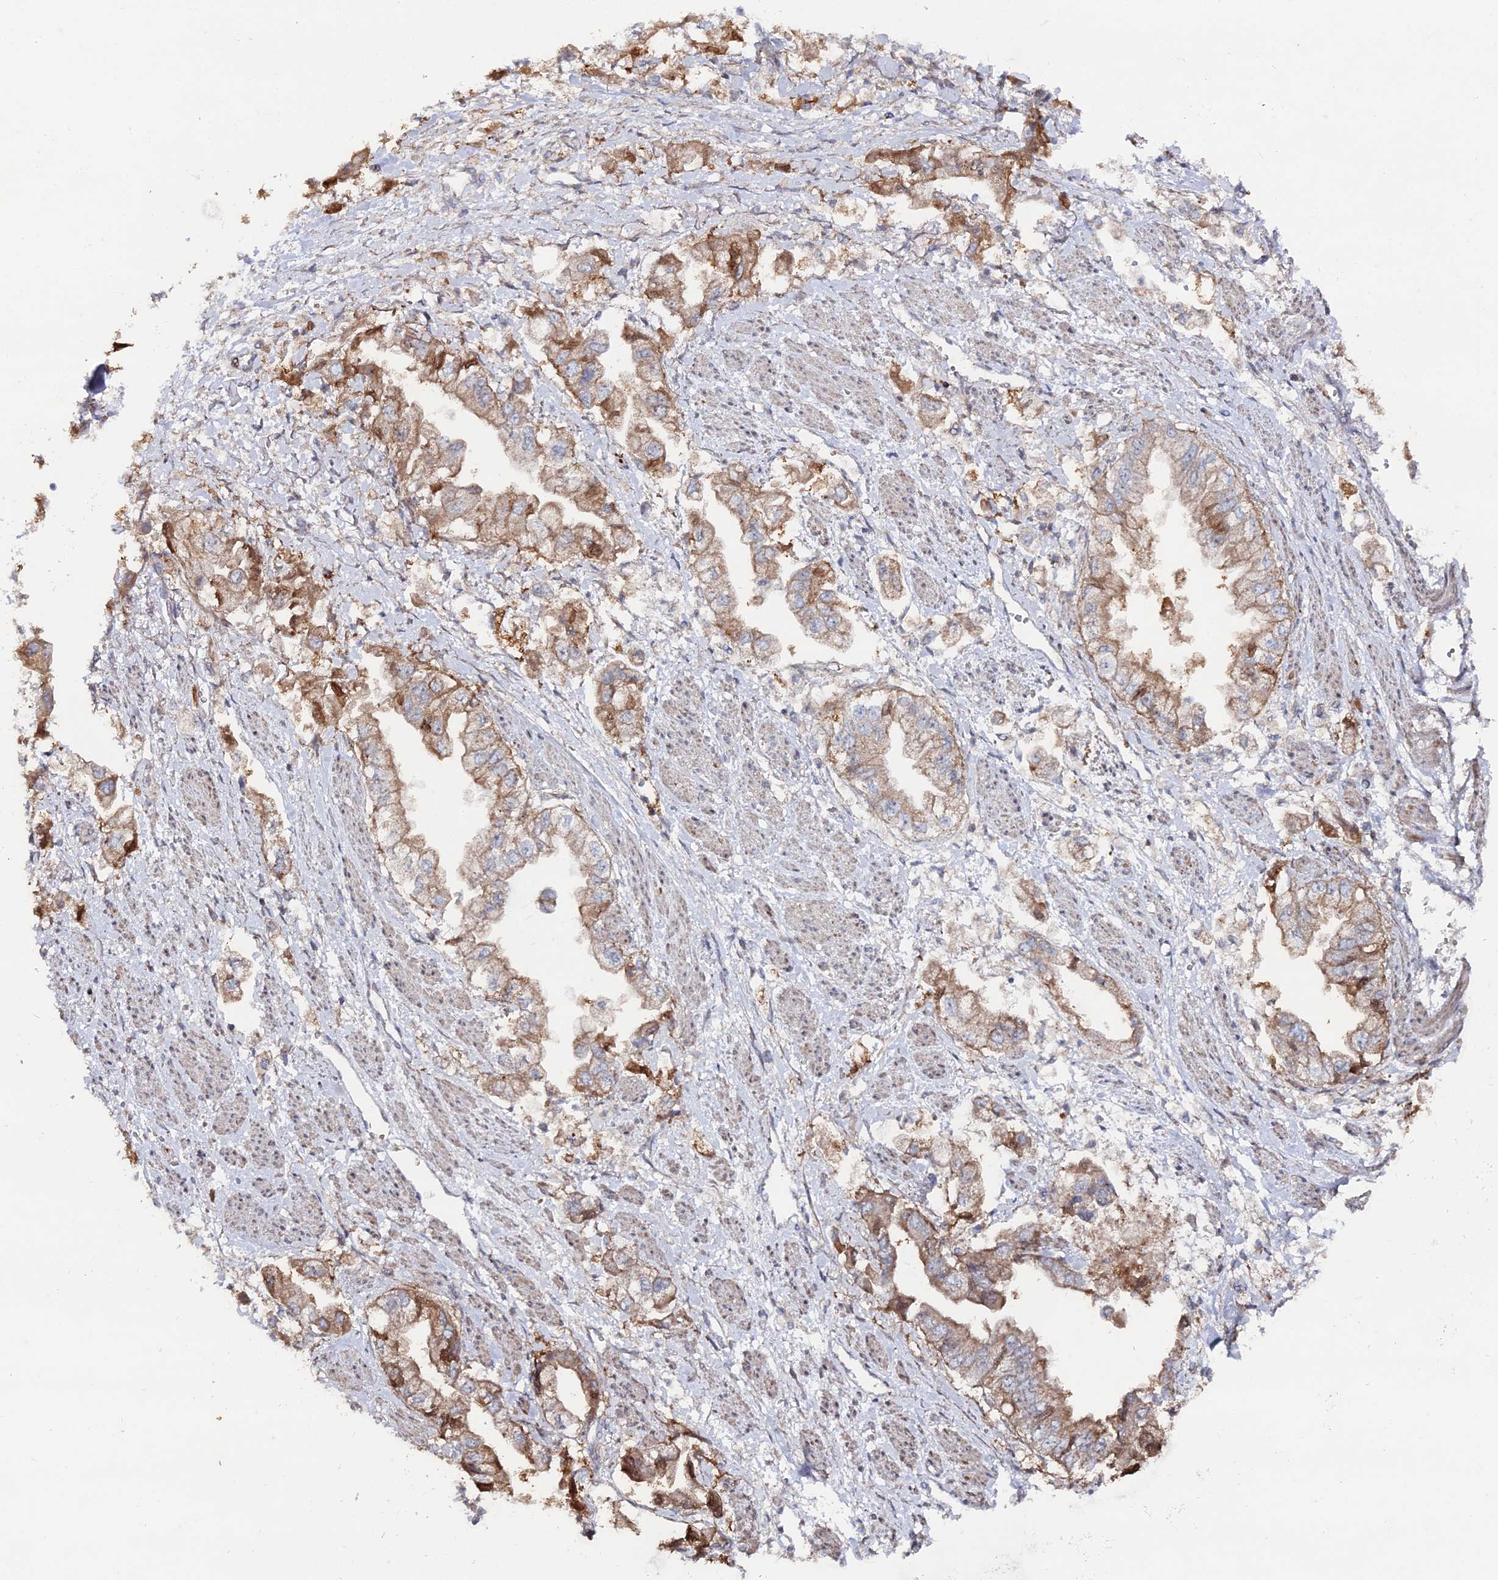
{"staining": {"intensity": "moderate", "quantity": ">75%", "location": "cytoplasmic/membranous"}, "tissue": "stomach cancer", "cell_type": "Tumor cells", "image_type": "cancer", "snomed": [{"axis": "morphology", "description": "Adenocarcinoma, NOS"}, {"axis": "topography", "description": "Stomach"}], "caption": "Protein staining demonstrates moderate cytoplasmic/membranous expression in approximately >75% of tumor cells in stomach adenocarcinoma.", "gene": "SGMS1", "patient": {"sex": "male", "age": 62}}